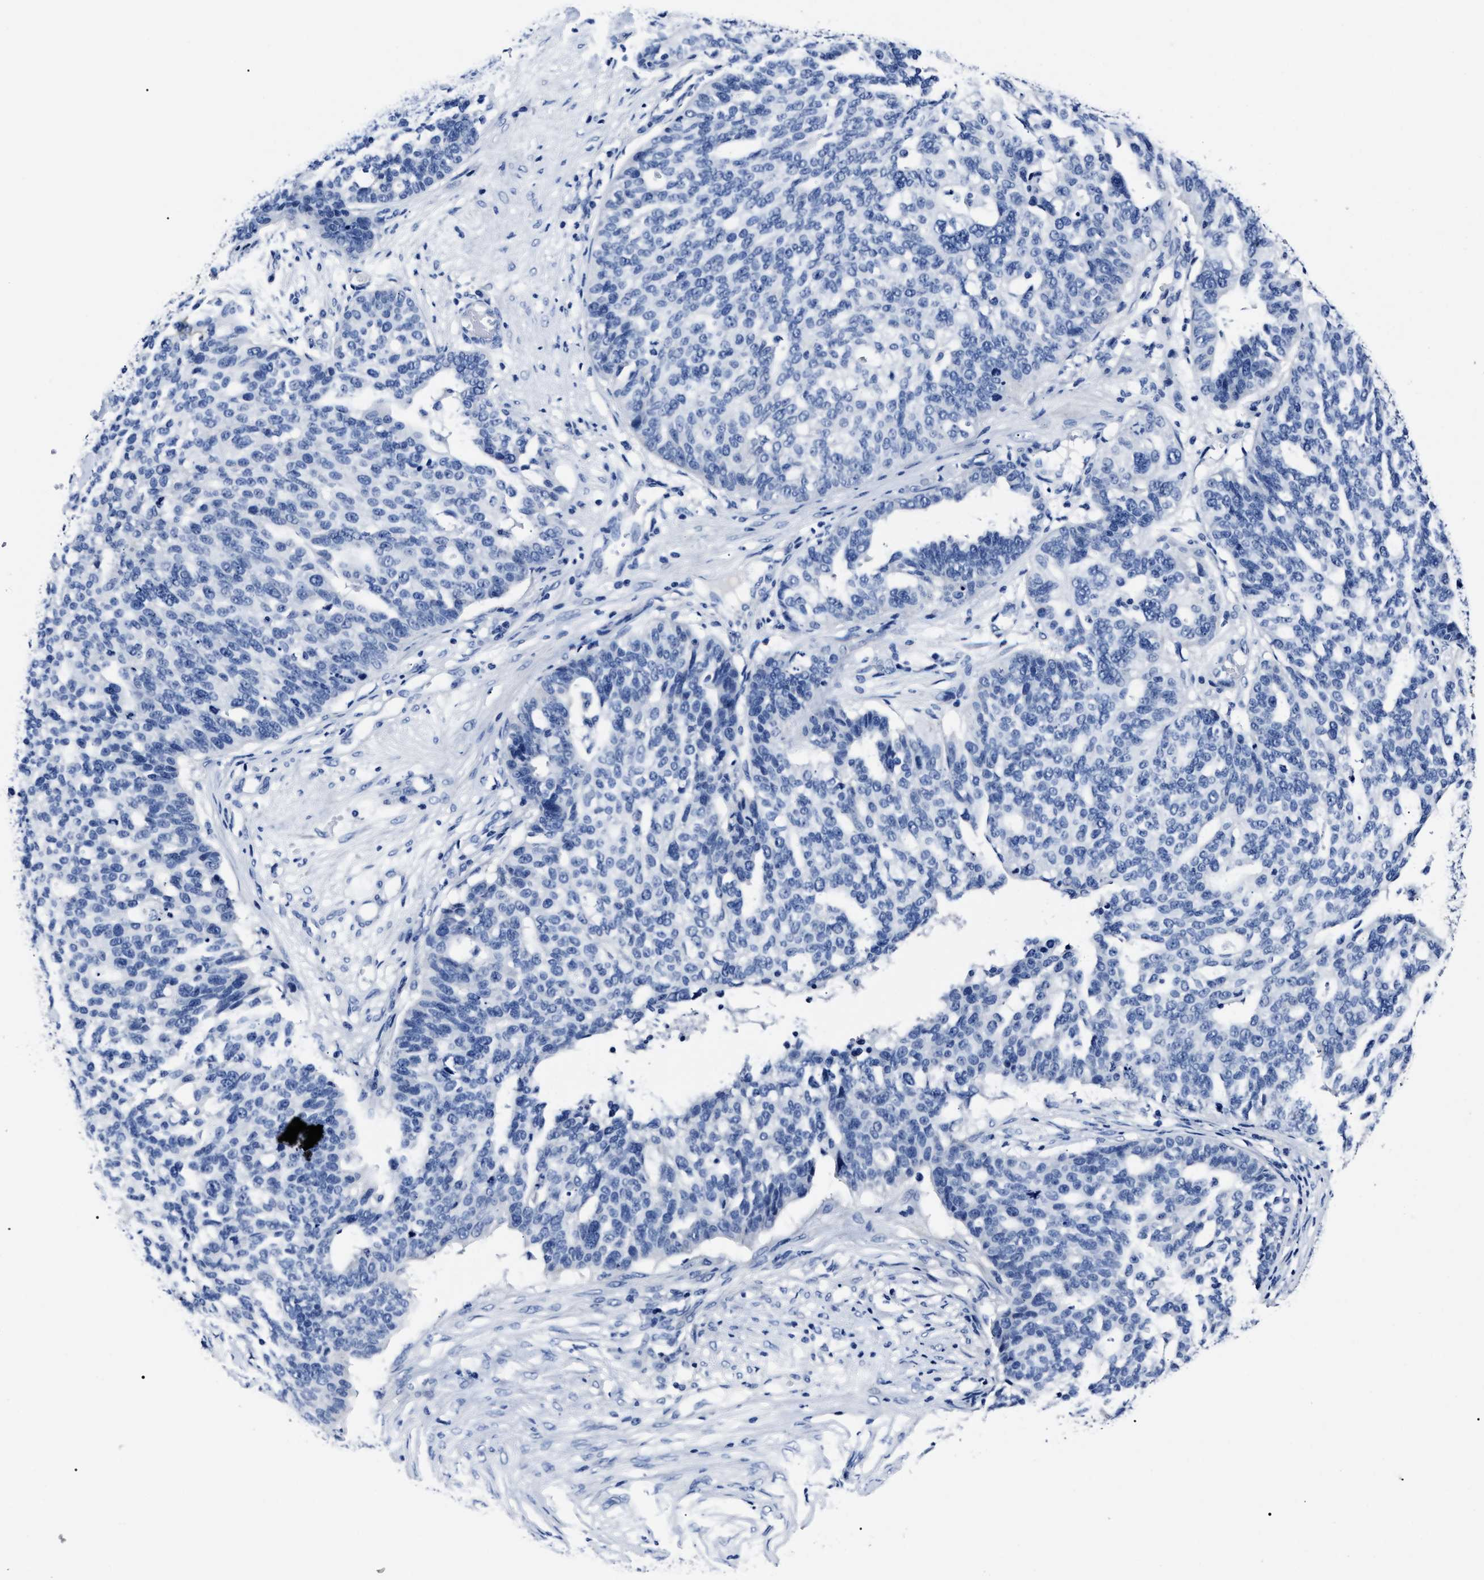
{"staining": {"intensity": "negative", "quantity": "none", "location": "none"}, "tissue": "ovarian cancer", "cell_type": "Tumor cells", "image_type": "cancer", "snomed": [{"axis": "morphology", "description": "Cystadenocarcinoma, serous, NOS"}, {"axis": "topography", "description": "Ovary"}], "caption": "Tumor cells show no significant positivity in ovarian cancer.", "gene": "ALPG", "patient": {"sex": "female", "age": 59}}